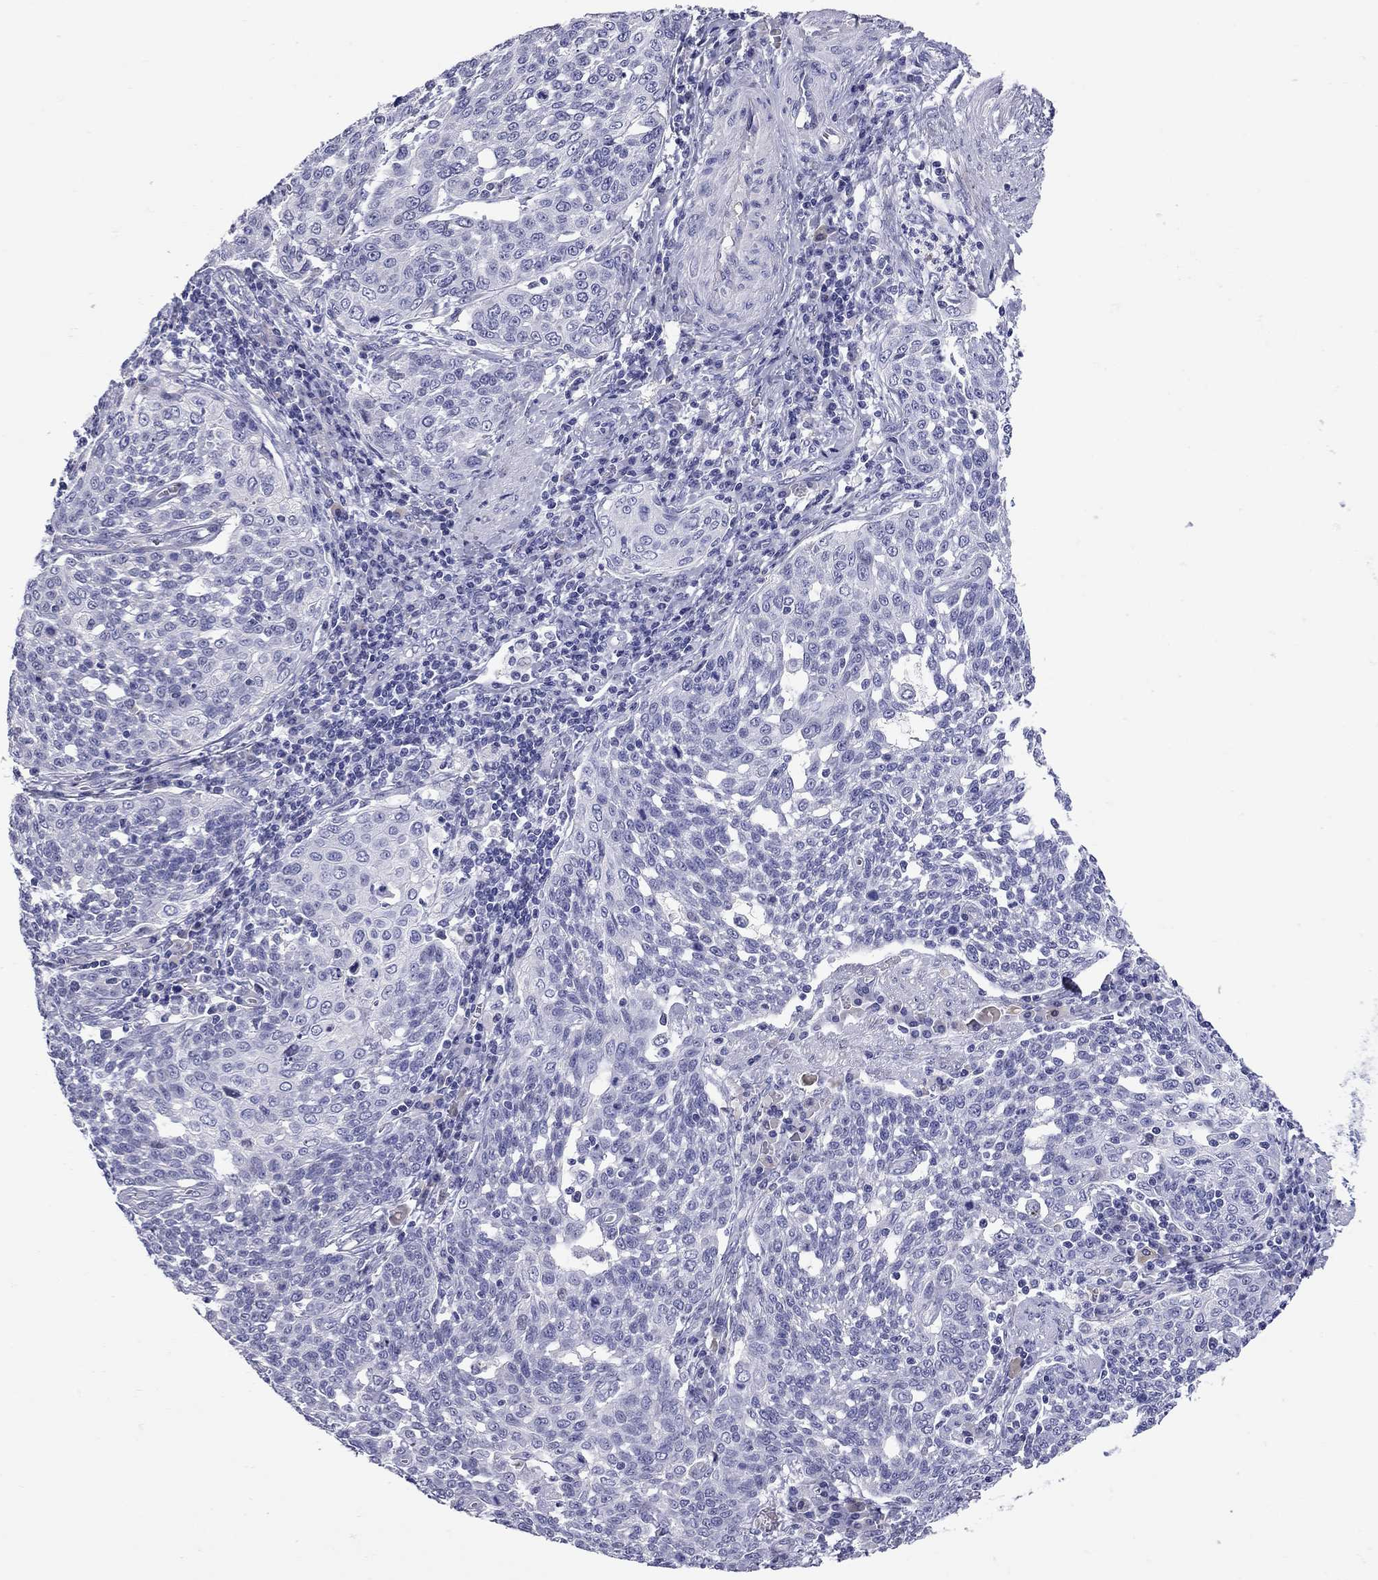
{"staining": {"intensity": "negative", "quantity": "none", "location": "none"}, "tissue": "cervical cancer", "cell_type": "Tumor cells", "image_type": "cancer", "snomed": [{"axis": "morphology", "description": "Squamous cell carcinoma, NOS"}, {"axis": "topography", "description": "Cervix"}], "caption": "Protein analysis of cervical cancer (squamous cell carcinoma) exhibits no significant expression in tumor cells.", "gene": "C8orf88", "patient": {"sex": "female", "age": 34}}